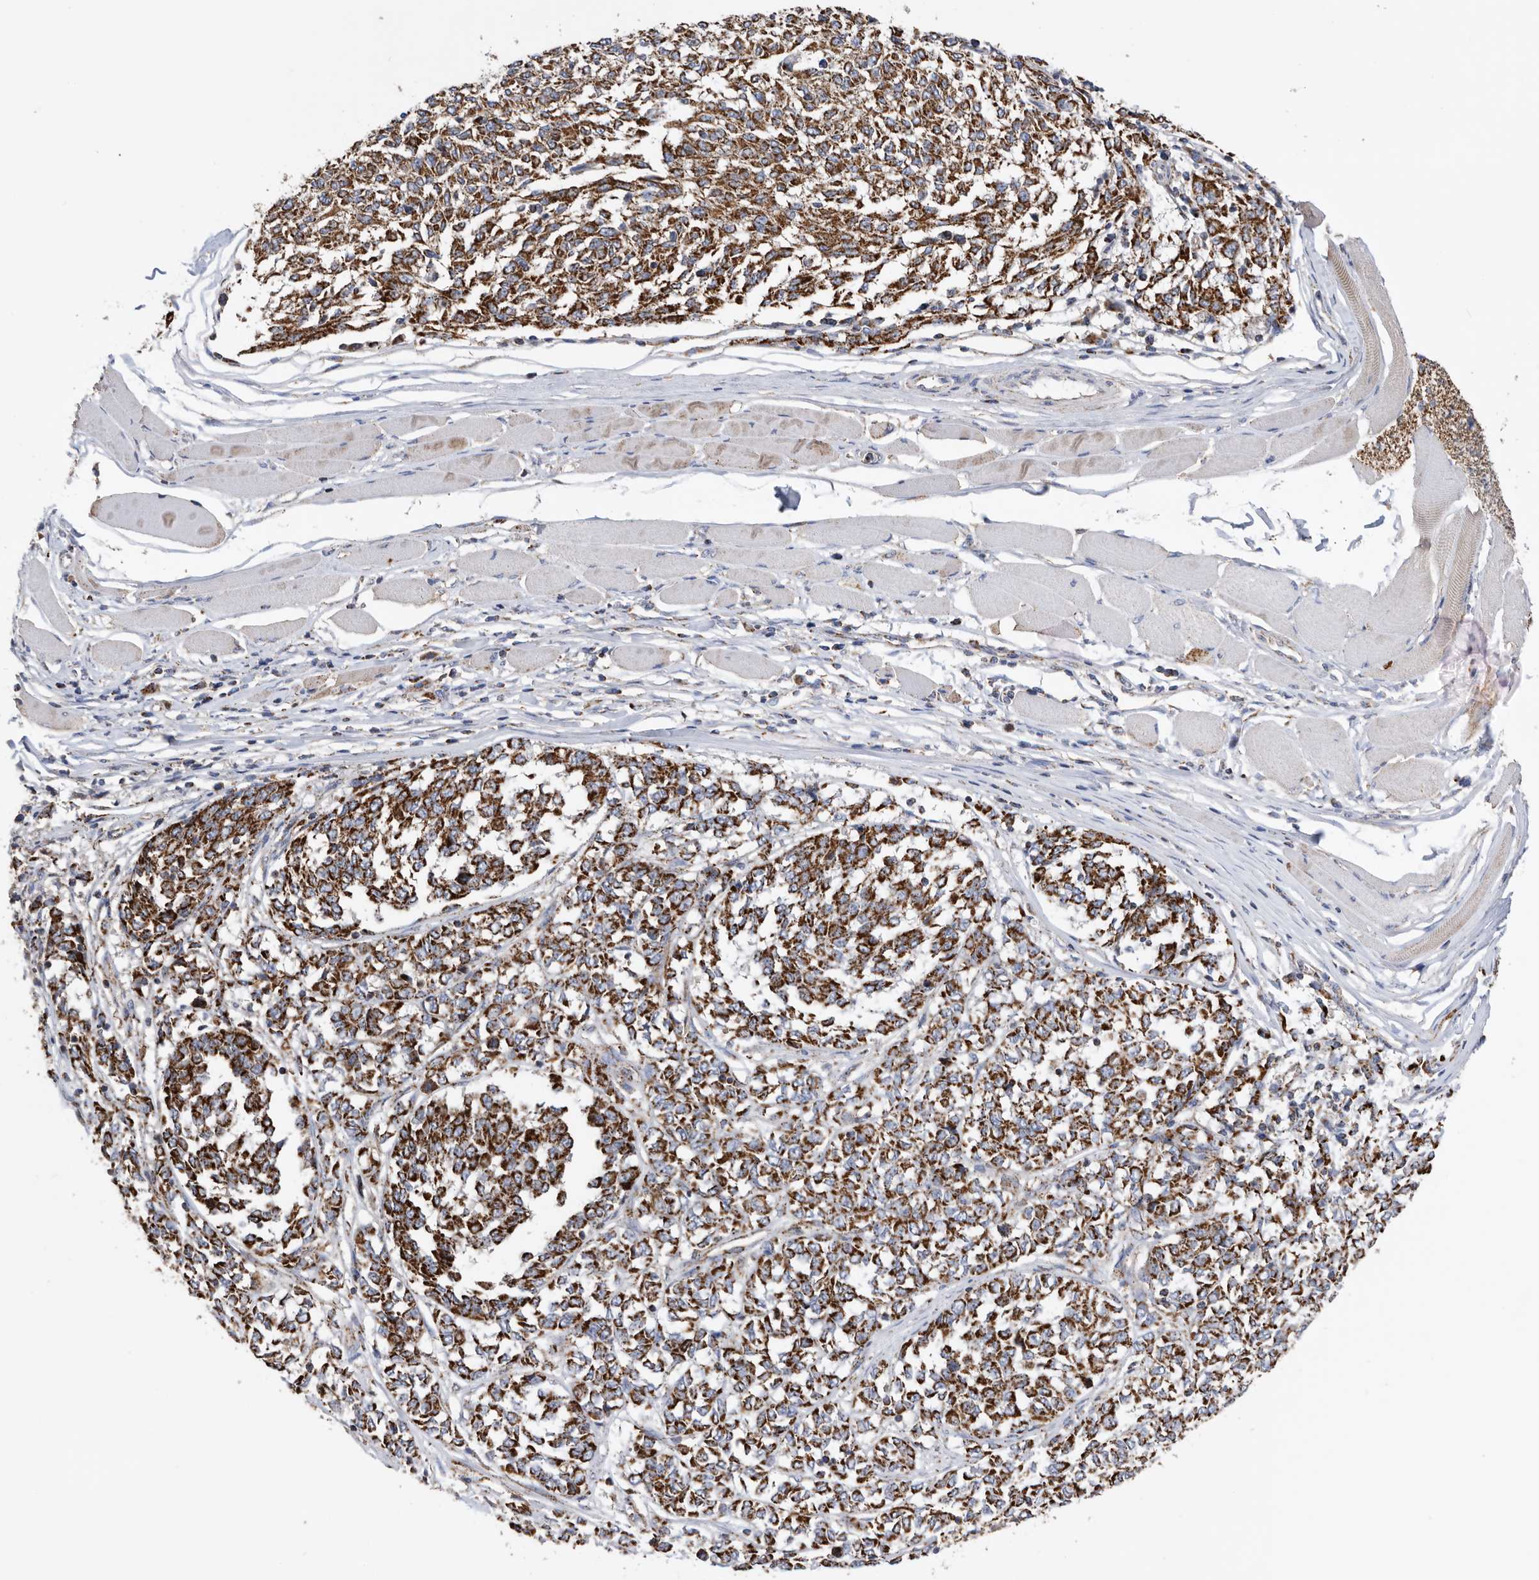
{"staining": {"intensity": "strong", "quantity": ">75%", "location": "cytoplasmic/membranous"}, "tissue": "melanoma", "cell_type": "Tumor cells", "image_type": "cancer", "snomed": [{"axis": "morphology", "description": "Malignant melanoma, NOS"}, {"axis": "topography", "description": "Skin"}], "caption": "Immunohistochemistry (IHC) image of neoplastic tissue: human malignant melanoma stained using IHC reveals high levels of strong protein expression localized specifically in the cytoplasmic/membranous of tumor cells, appearing as a cytoplasmic/membranous brown color.", "gene": "WFDC1", "patient": {"sex": "female", "age": 72}}